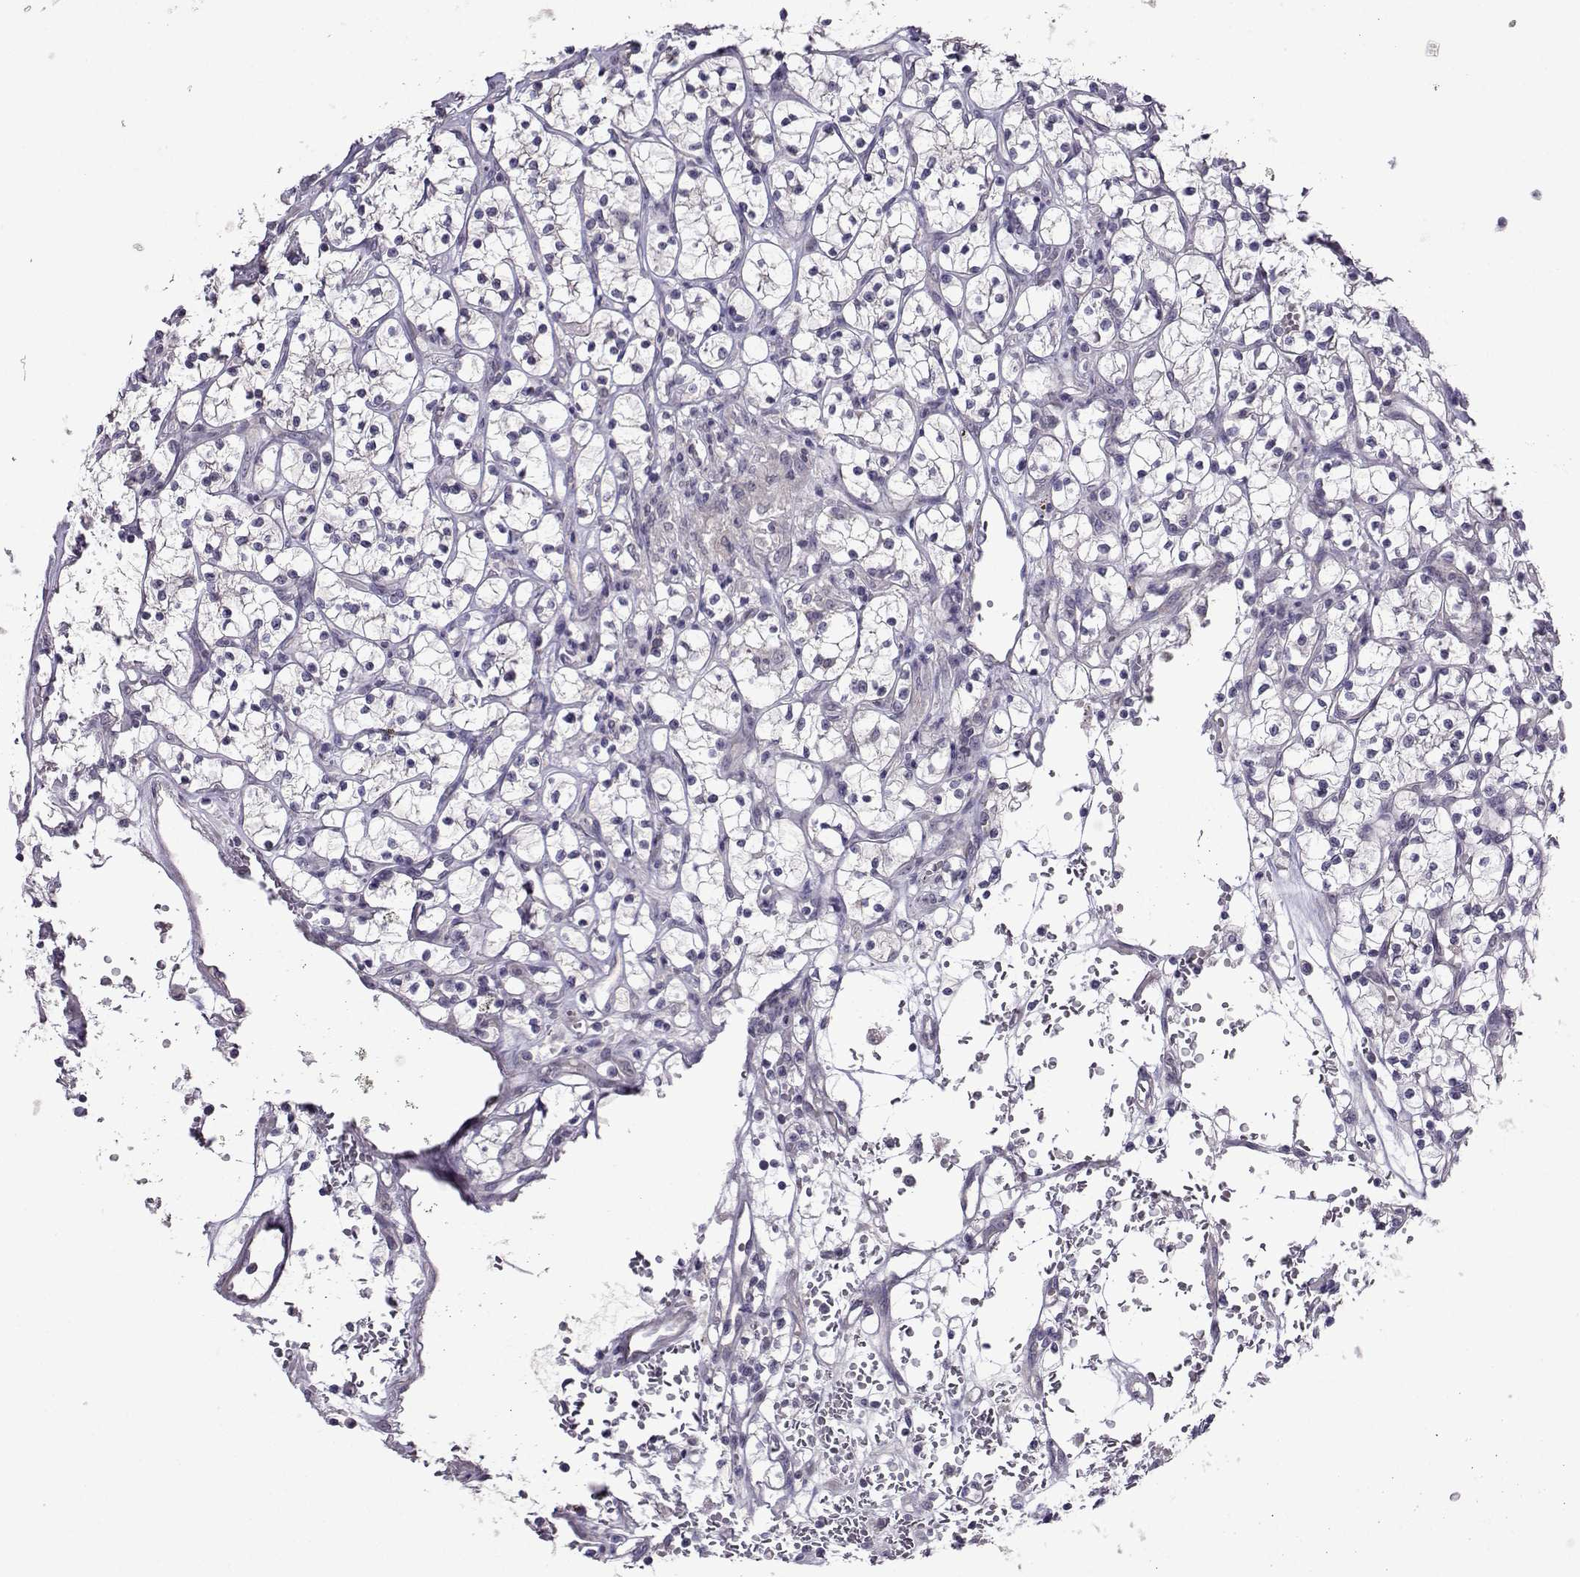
{"staining": {"intensity": "negative", "quantity": "none", "location": "none"}, "tissue": "renal cancer", "cell_type": "Tumor cells", "image_type": "cancer", "snomed": [{"axis": "morphology", "description": "Adenocarcinoma, NOS"}, {"axis": "topography", "description": "Kidney"}], "caption": "Immunohistochemistry (IHC) micrograph of renal cancer stained for a protein (brown), which shows no staining in tumor cells.", "gene": "DDX20", "patient": {"sex": "female", "age": 64}}